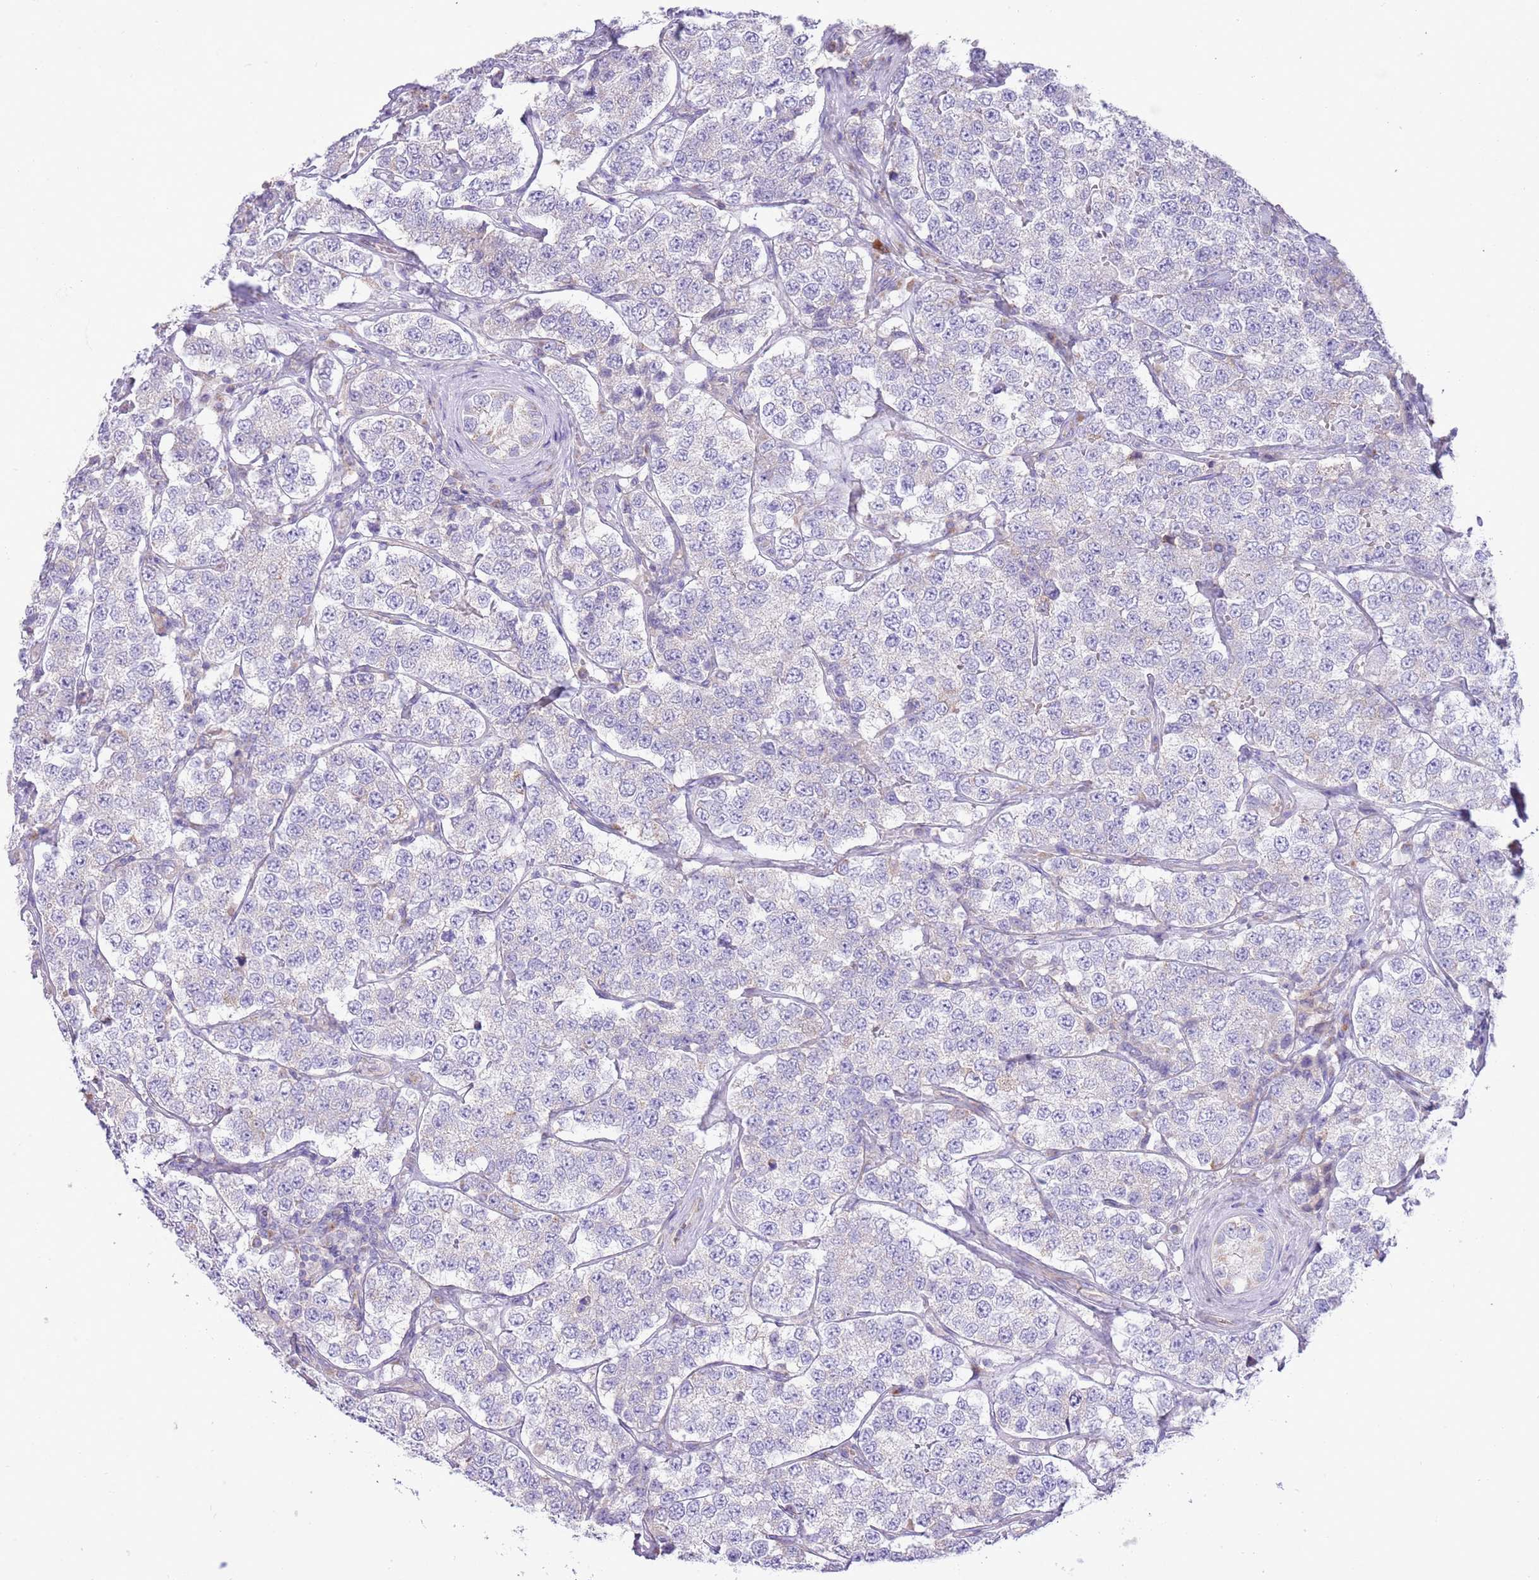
{"staining": {"intensity": "negative", "quantity": "none", "location": "none"}, "tissue": "testis cancer", "cell_type": "Tumor cells", "image_type": "cancer", "snomed": [{"axis": "morphology", "description": "Seminoma, NOS"}, {"axis": "topography", "description": "Testis"}], "caption": "Protein analysis of testis cancer demonstrates no significant staining in tumor cells.", "gene": "OAZ2", "patient": {"sex": "male", "age": 34}}